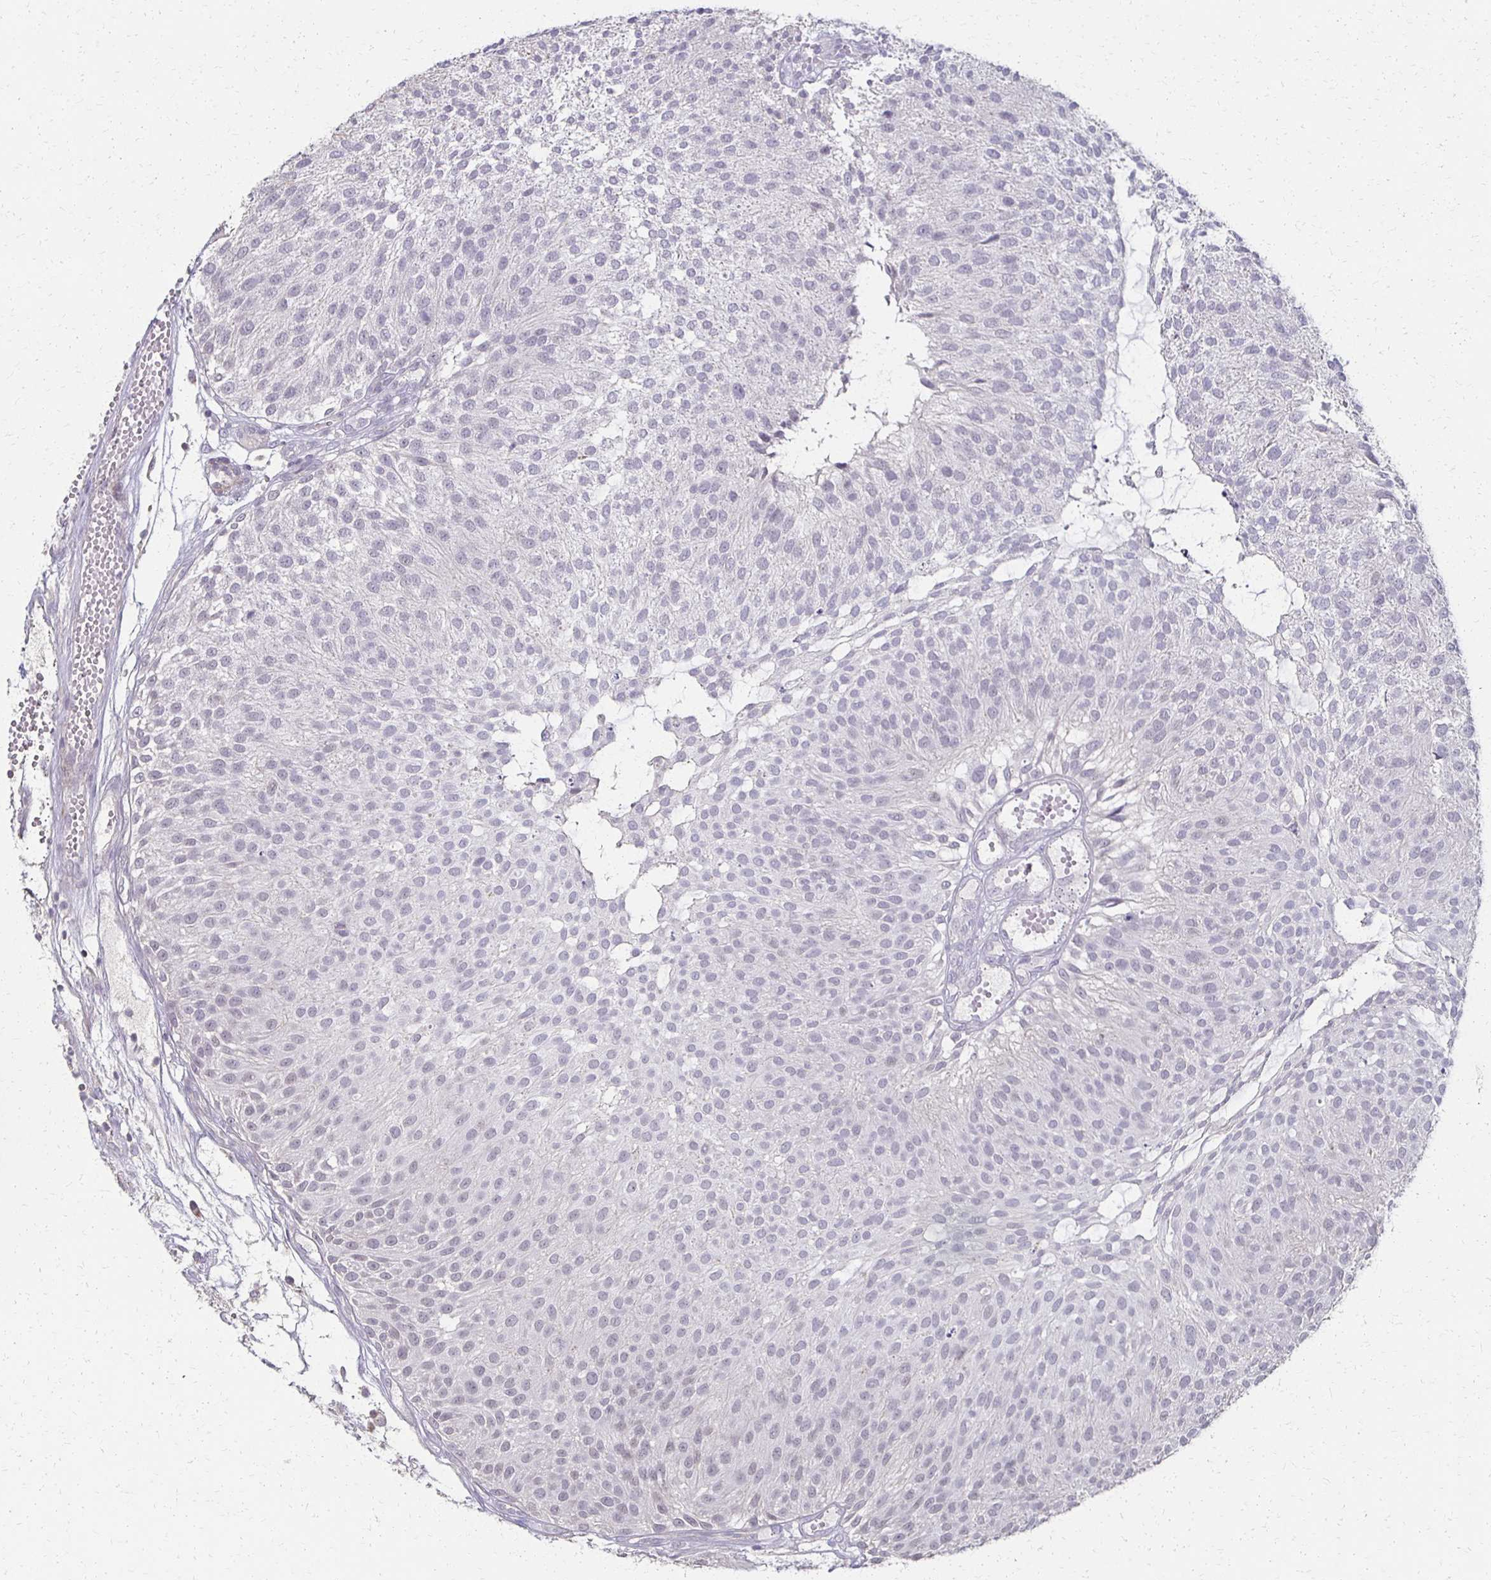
{"staining": {"intensity": "negative", "quantity": "none", "location": "none"}, "tissue": "urothelial cancer", "cell_type": "Tumor cells", "image_type": "cancer", "snomed": [{"axis": "morphology", "description": "Urothelial carcinoma, NOS"}, {"axis": "topography", "description": "Urinary bladder"}], "caption": "Immunohistochemistry of urothelial cancer displays no positivity in tumor cells.", "gene": "FOXO4", "patient": {"sex": "male", "age": 84}}